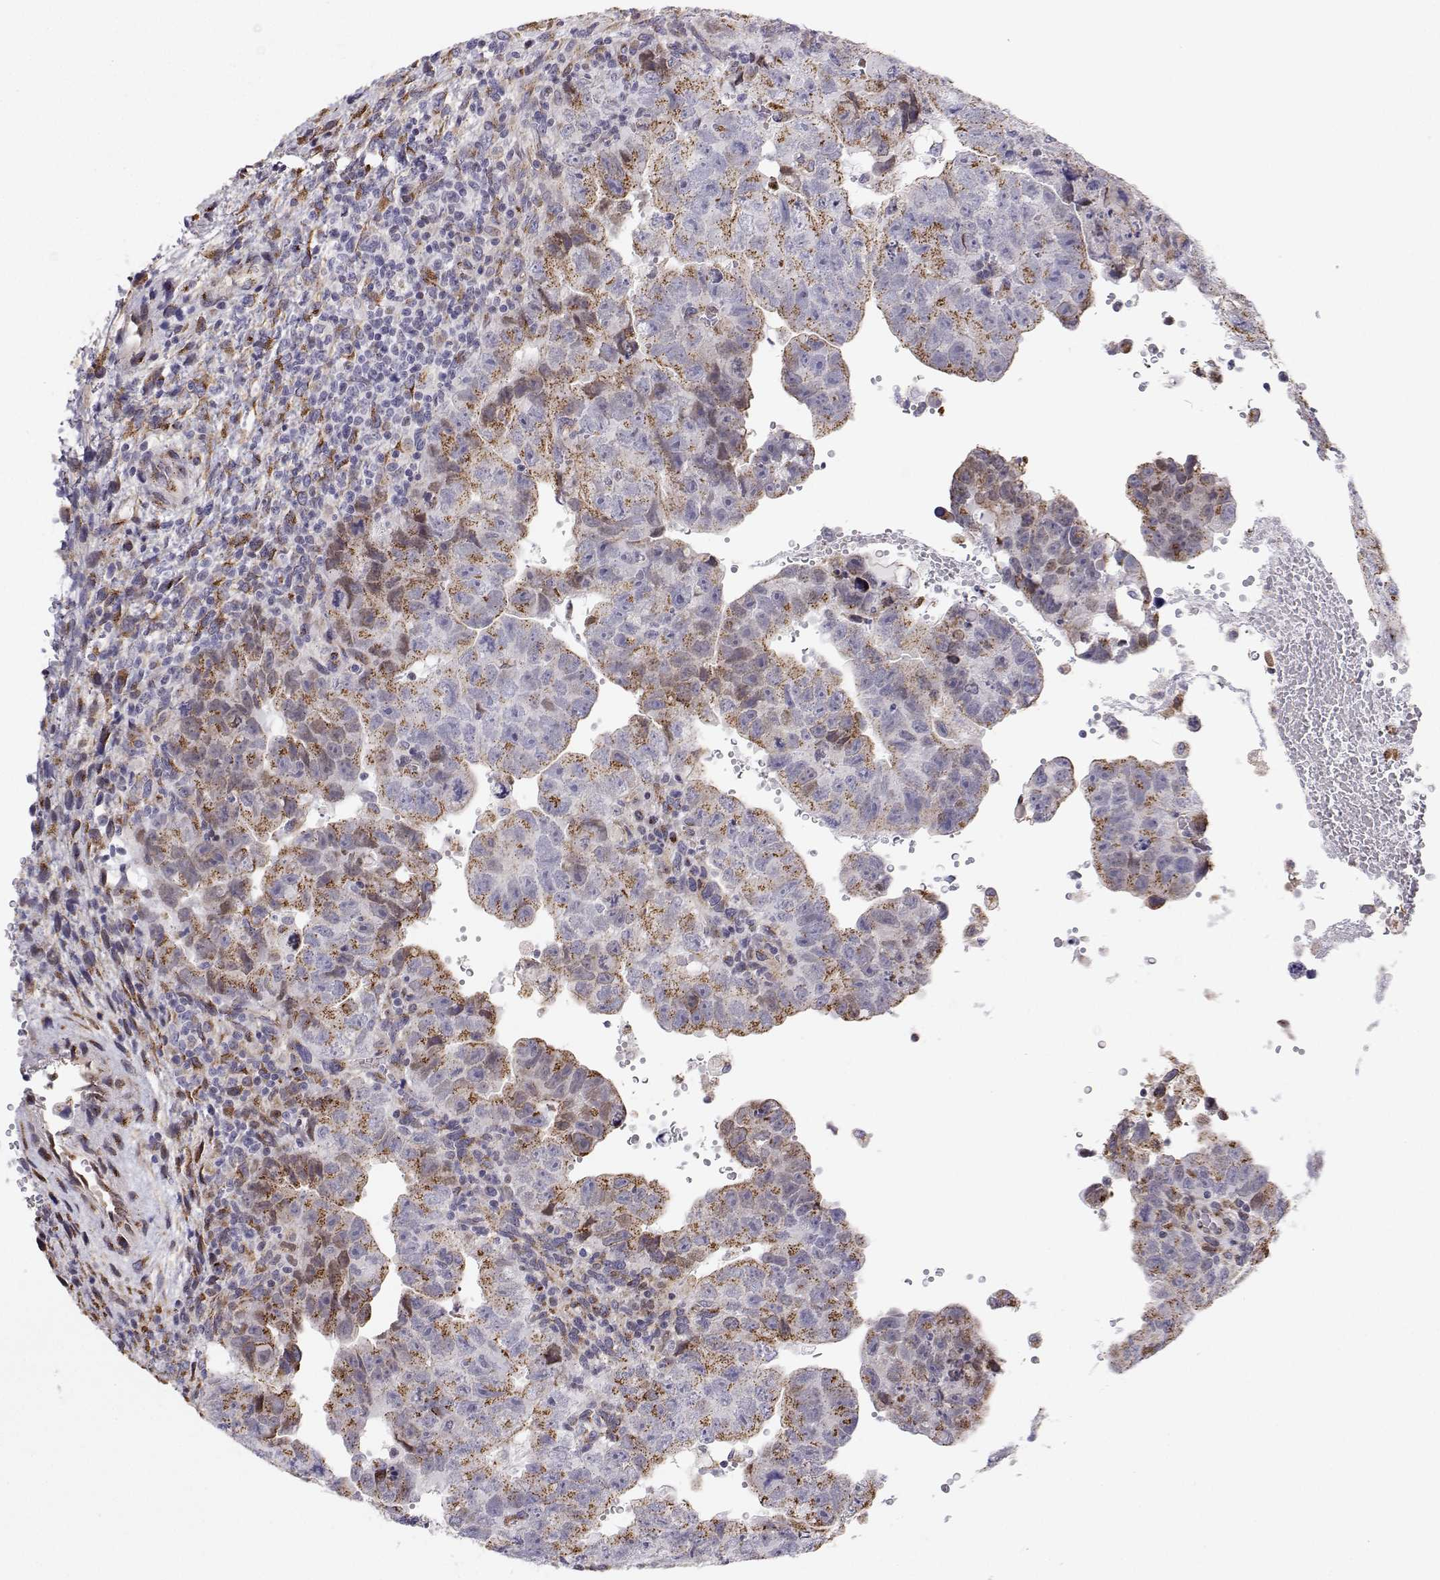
{"staining": {"intensity": "moderate", "quantity": "25%-75%", "location": "cytoplasmic/membranous"}, "tissue": "testis cancer", "cell_type": "Tumor cells", "image_type": "cancer", "snomed": [{"axis": "morphology", "description": "Carcinoma, Embryonal, NOS"}, {"axis": "topography", "description": "Testis"}], "caption": "The immunohistochemical stain labels moderate cytoplasmic/membranous expression in tumor cells of embryonal carcinoma (testis) tissue. (DAB IHC, brown staining for protein, blue staining for nuclei).", "gene": "STARD13", "patient": {"sex": "male", "age": 24}}